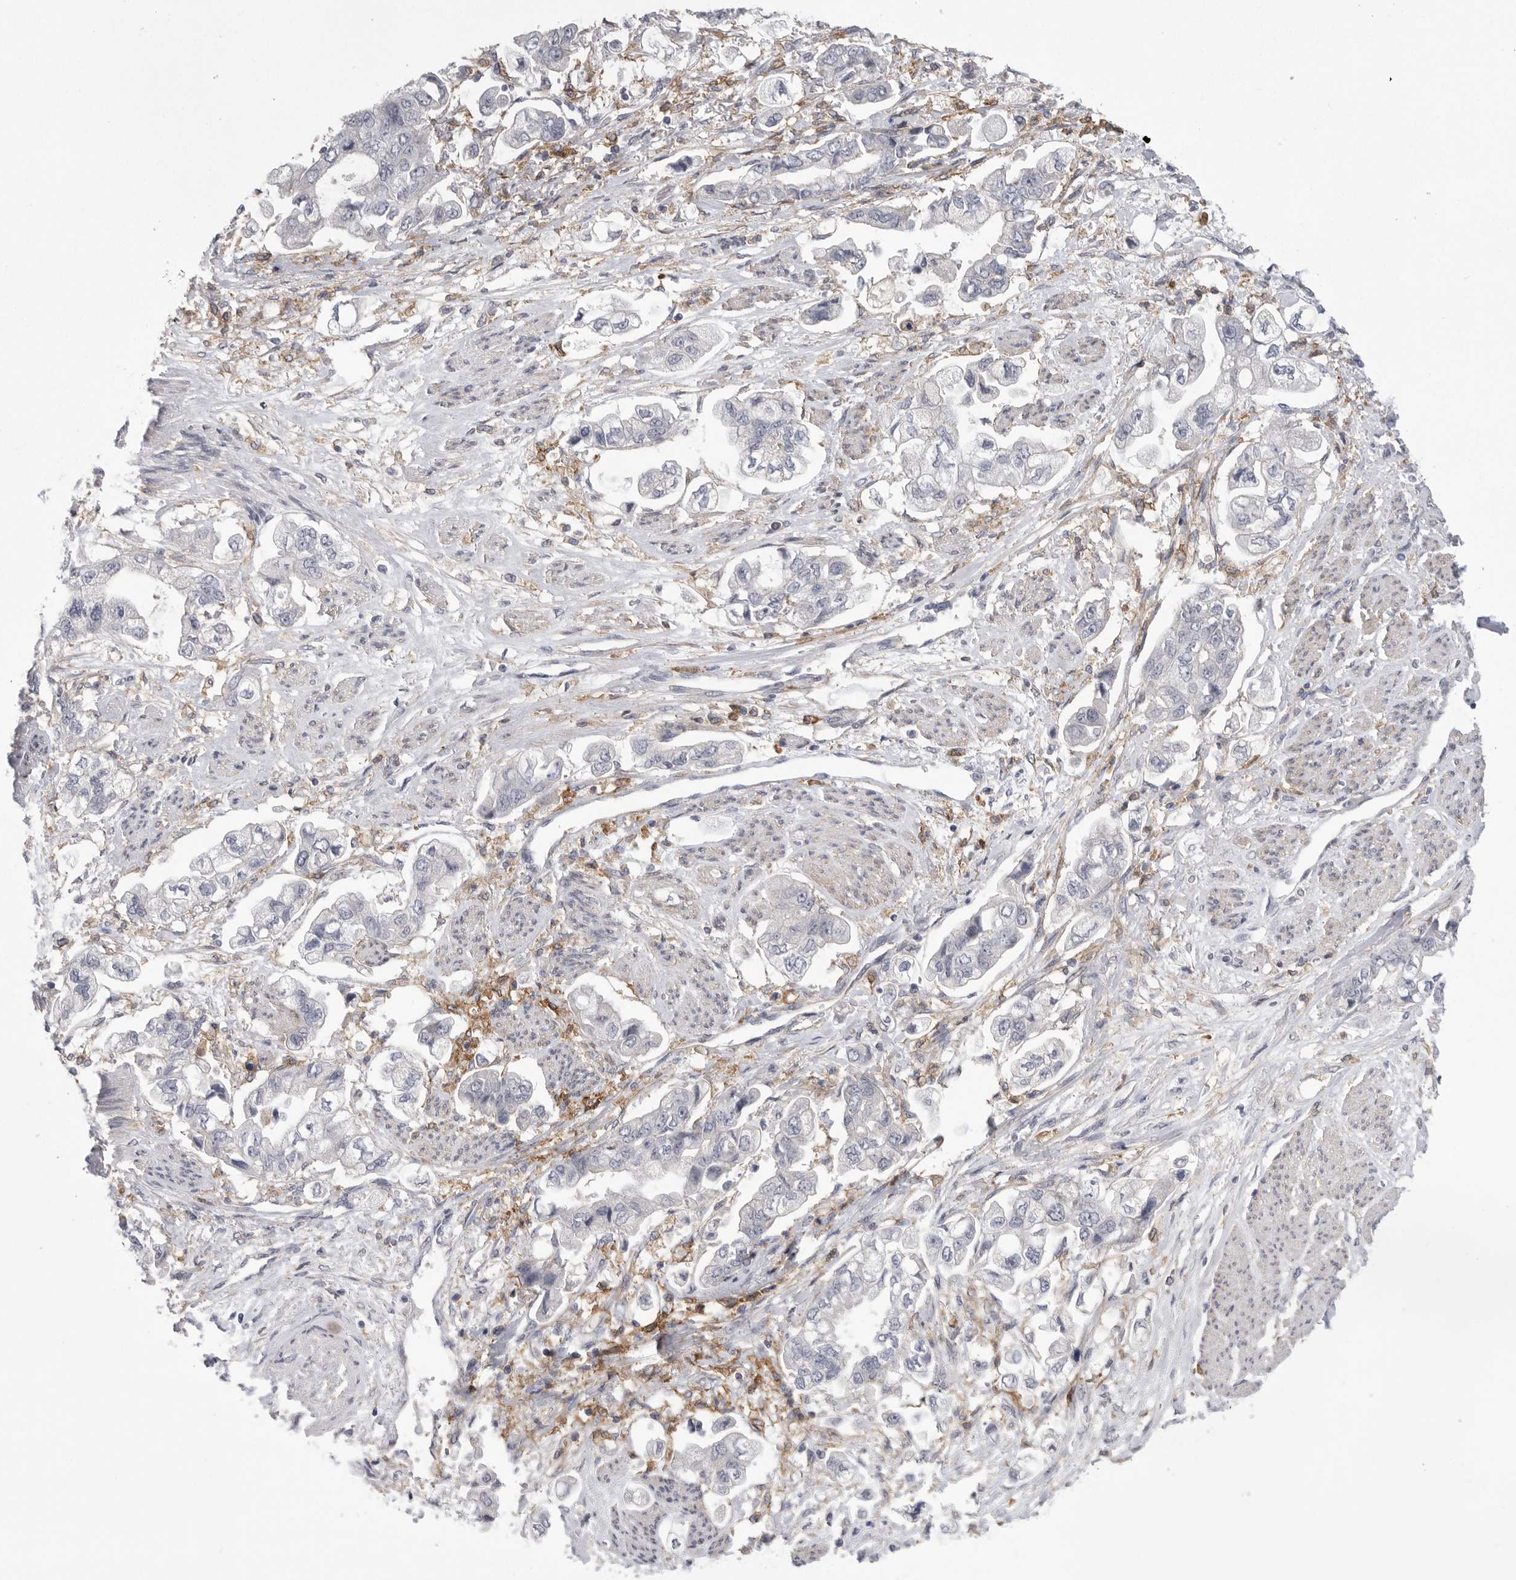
{"staining": {"intensity": "negative", "quantity": "none", "location": "none"}, "tissue": "stomach cancer", "cell_type": "Tumor cells", "image_type": "cancer", "snomed": [{"axis": "morphology", "description": "Adenocarcinoma, NOS"}, {"axis": "topography", "description": "Stomach"}], "caption": "IHC of adenocarcinoma (stomach) shows no staining in tumor cells. The staining was performed using DAB (3,3'-diaminobenzidine) to visualize the protein expression in brown, while the nuclei were stained in blue with hematoxylin (Magnification: 20x).", "gene": "SIGLEC10", "patient": {"sex": "male", "age": 62}}